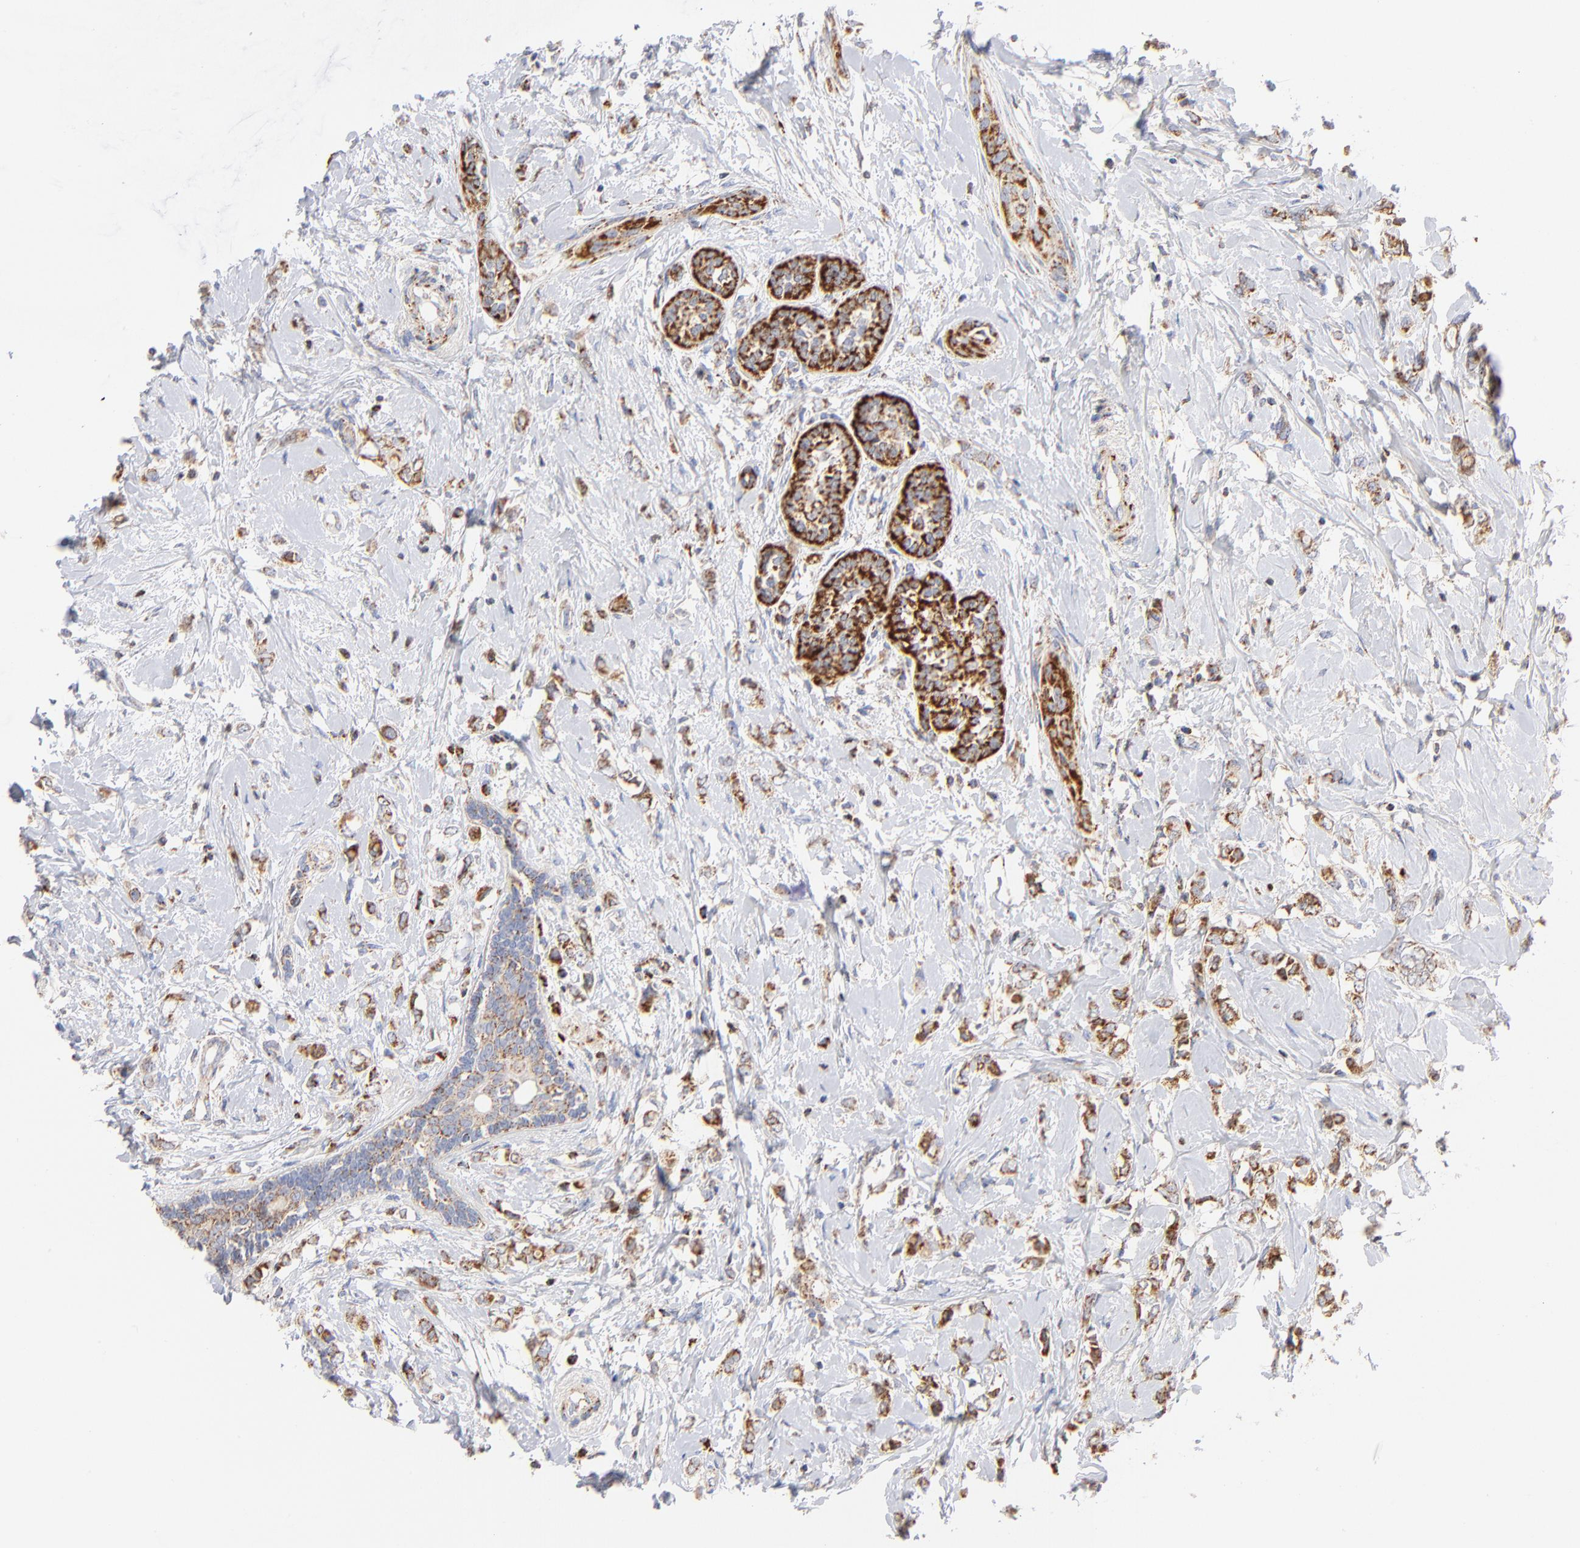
{"staining": {"intensity": "moderate", "quantity": ">75%", "location": "cytoplasmic/membranous"}, "tissue": "breast cancer", "cell_type": "Tumor cells", "image_type": "cancer", "snomed": [{"axis": "morphology", "description": "Normal tissue, NOS"}, {"axis": "morphology", "description": "Lobular carcinoma"}, {"axis": "topography", "description": "Breast"}], "caption": "Approximately >75% of tumor cells in human breast lobular carcinoma show moderate cytoplasmic/membranous protein expression as visualized by brown immunohistochemical staining.", "gene": "DLAT", "patient": {"sex": "female", "age": 47}}